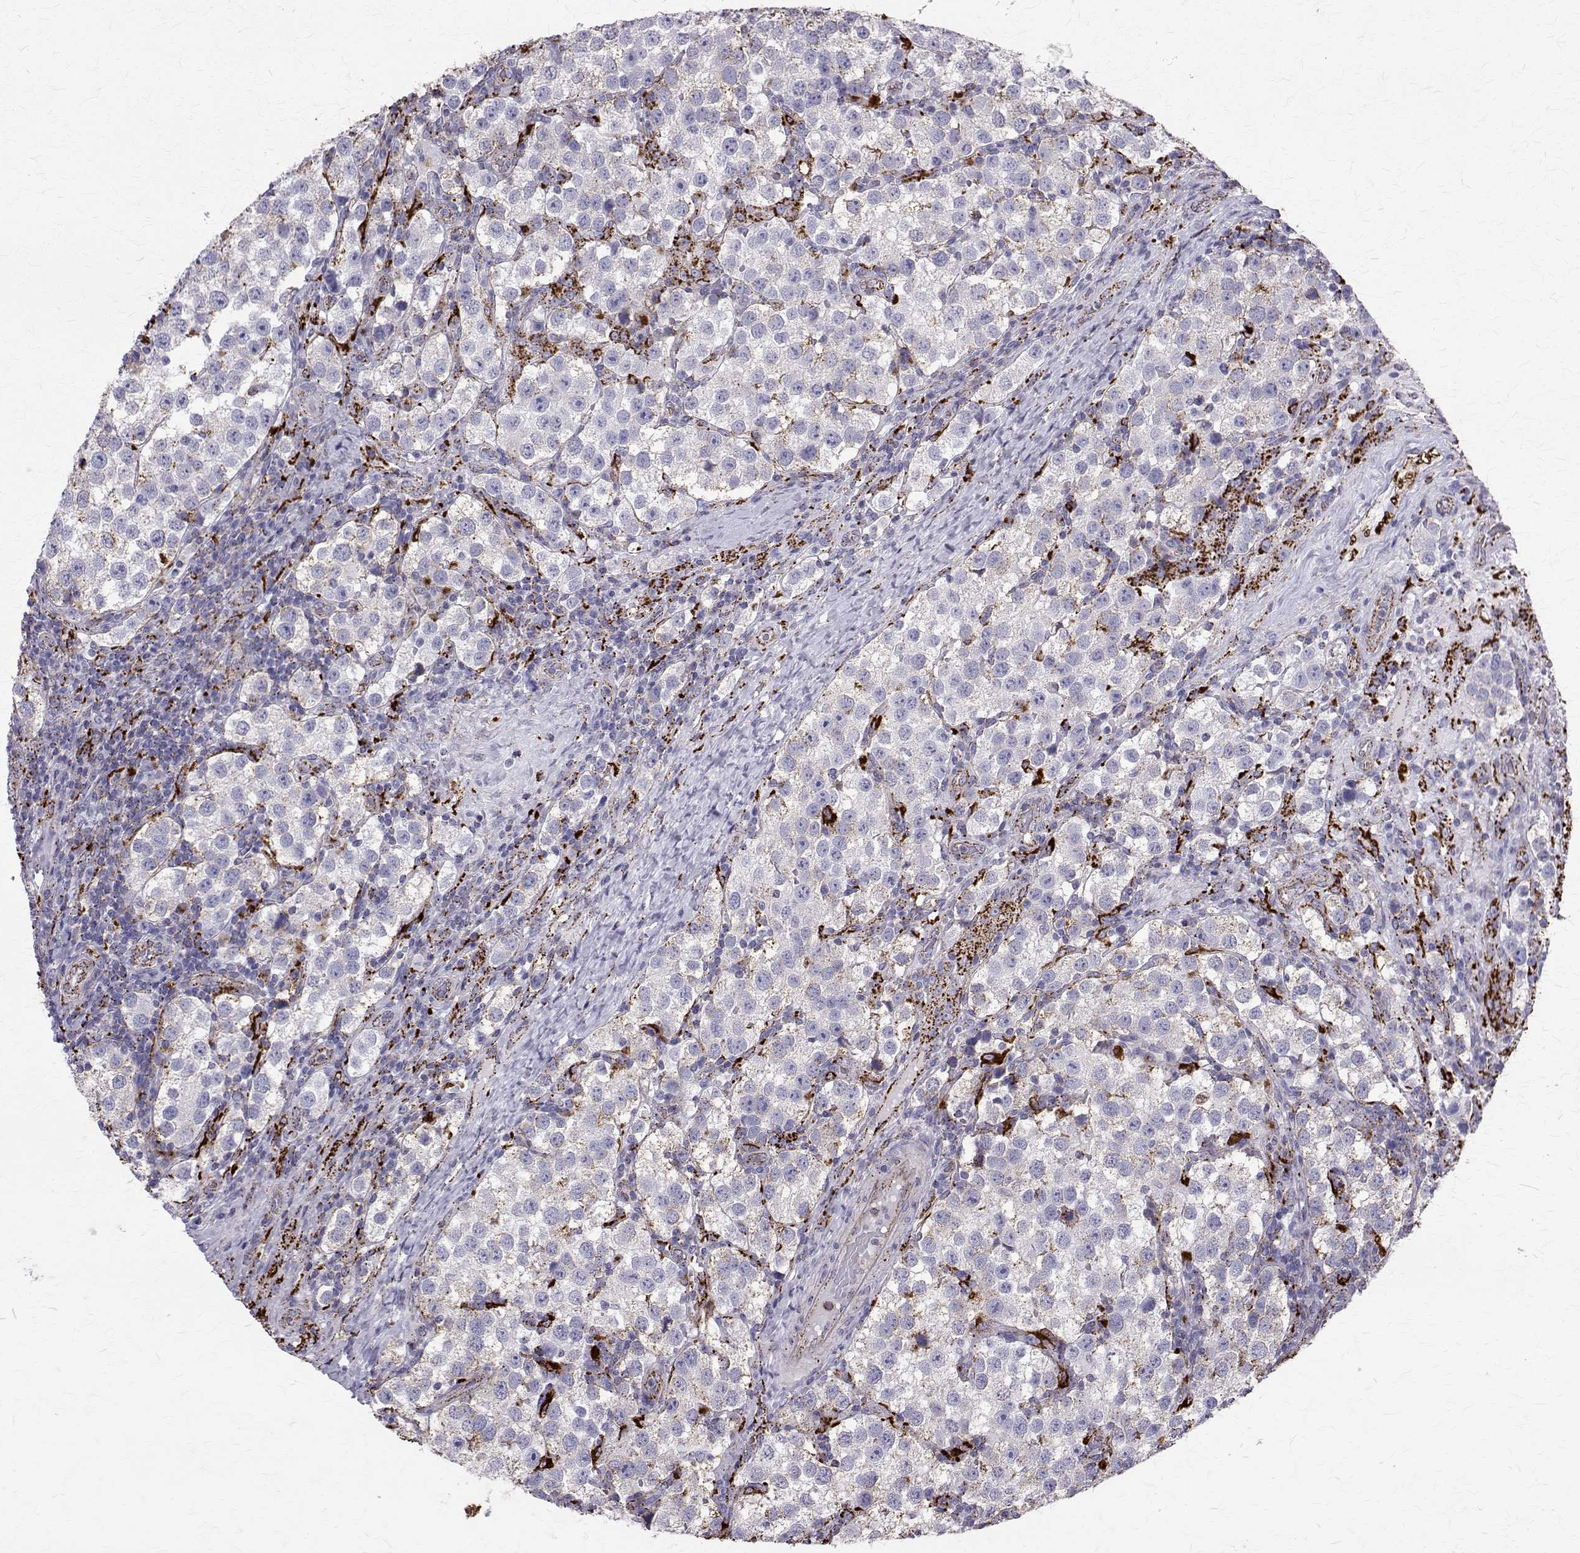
{"staining": {"intensity": "negative", "quantity": "none", "location": "none"}, "tissue": "testis cancer", "cell_type": "Tumor cells", "image_type": "cancer", "snomed": [{"axis": "morphology", "description": "Seminoma, NOS"}, {"axis": "topography", "description": "Testis"}], "caption": "High magnification brightfield microscopy of testis seminoma stained with DAB (3,3'-diaminobenzidine) (brown) and counterstained with hematoxylin (blue): tumor cells show no significant staining. (IHC, brightfield microscopy, high magnification).", "gene": "TPP1", "patient": {"sex": "male", "age": 37}}